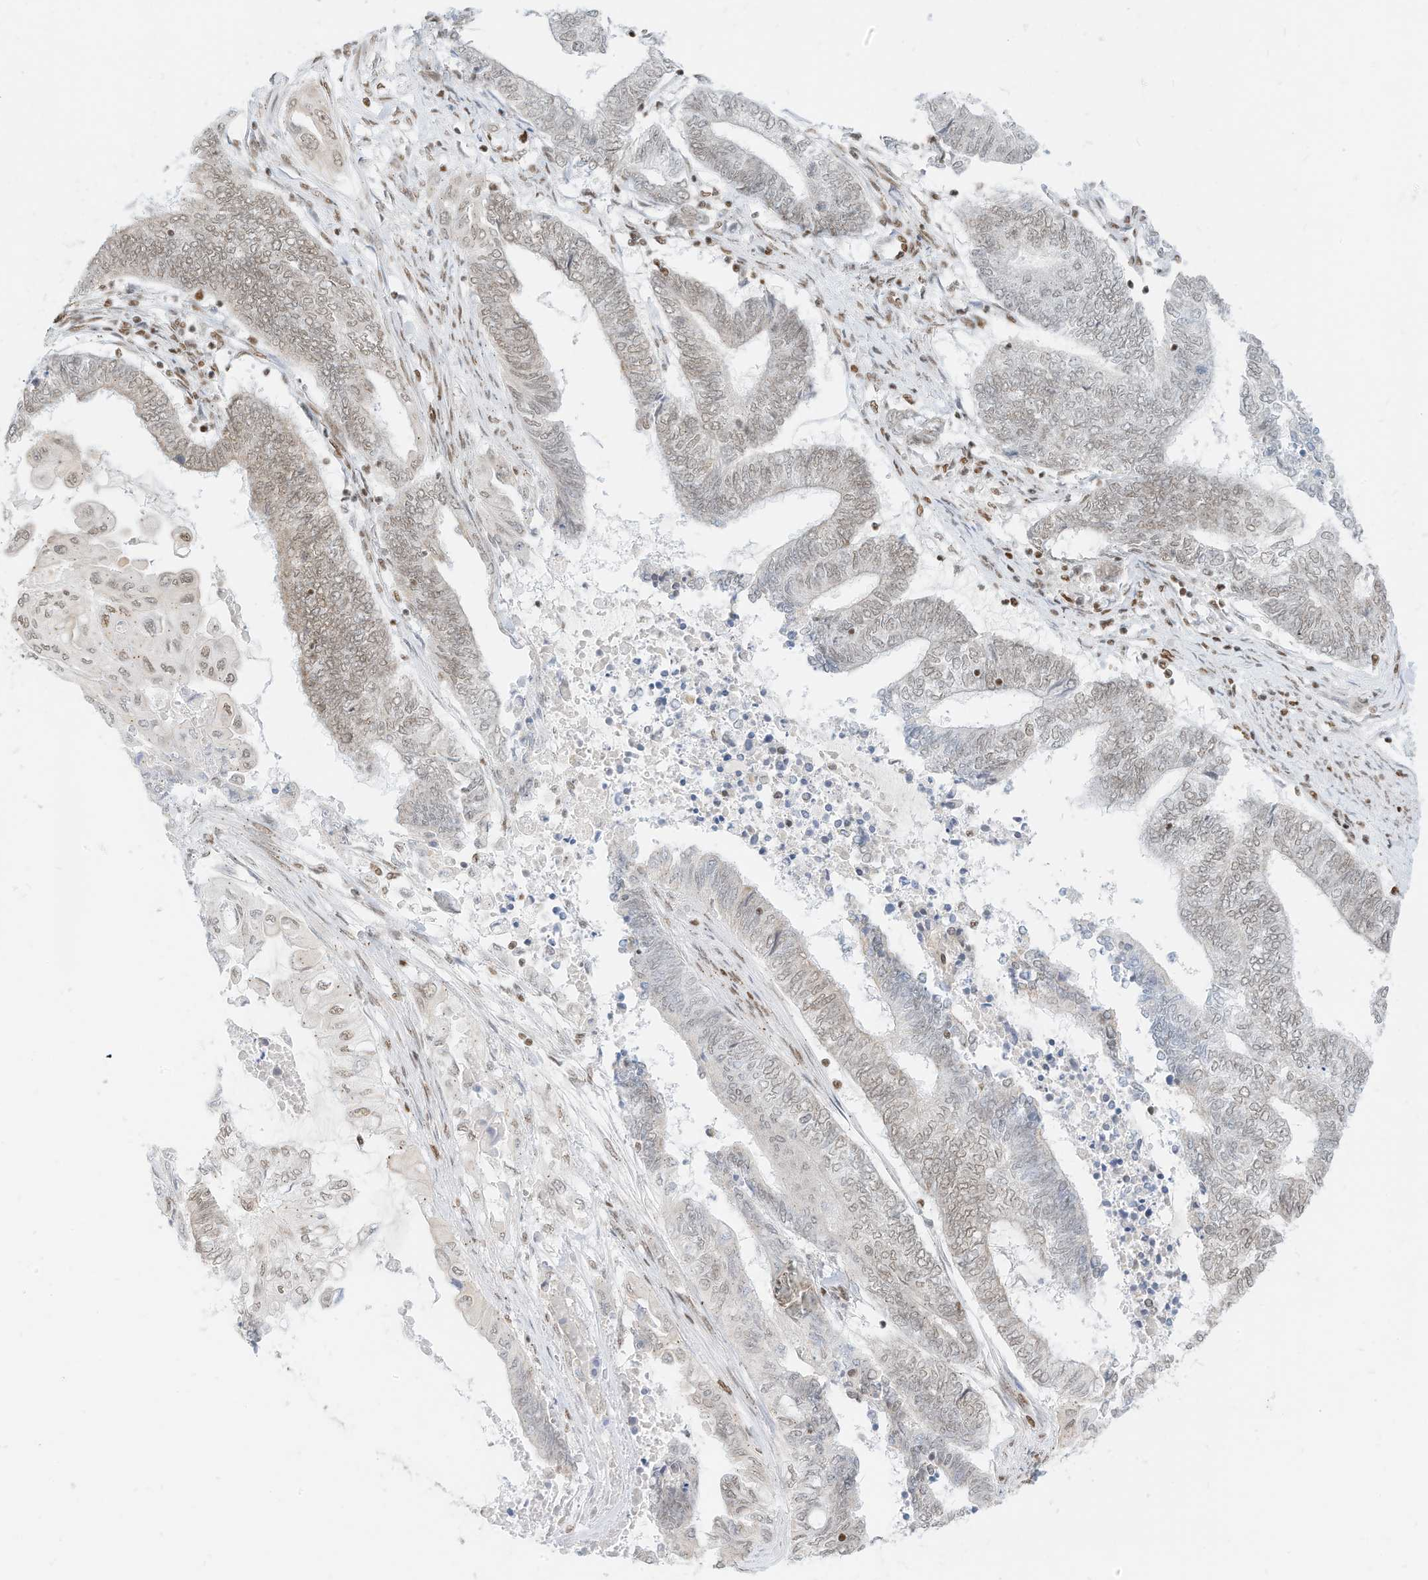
{"staining": {"intensity": "weak", "quantity": "25%-75%", "location": "nuclear"}, "tissue": "endometrial cancer", "cell_type": "Tumor cells", "image_type": "cancer", "snomed": [{"axis": "morphology", "description": "Adenocarcinoma, NOS"}, {"axis": "topography", "description": "Uterus"}, {"axis": "topography", "description": "Endometrium"}], "caption": "Immunohistochemical staining of human endometrial cancer (adenocarcinoma) shows low levels of weak nuclear expression in about 25%-75% of tumor cells.", "gene": "SMARCA2", "patient": {"sex": "female", "age": 70}}